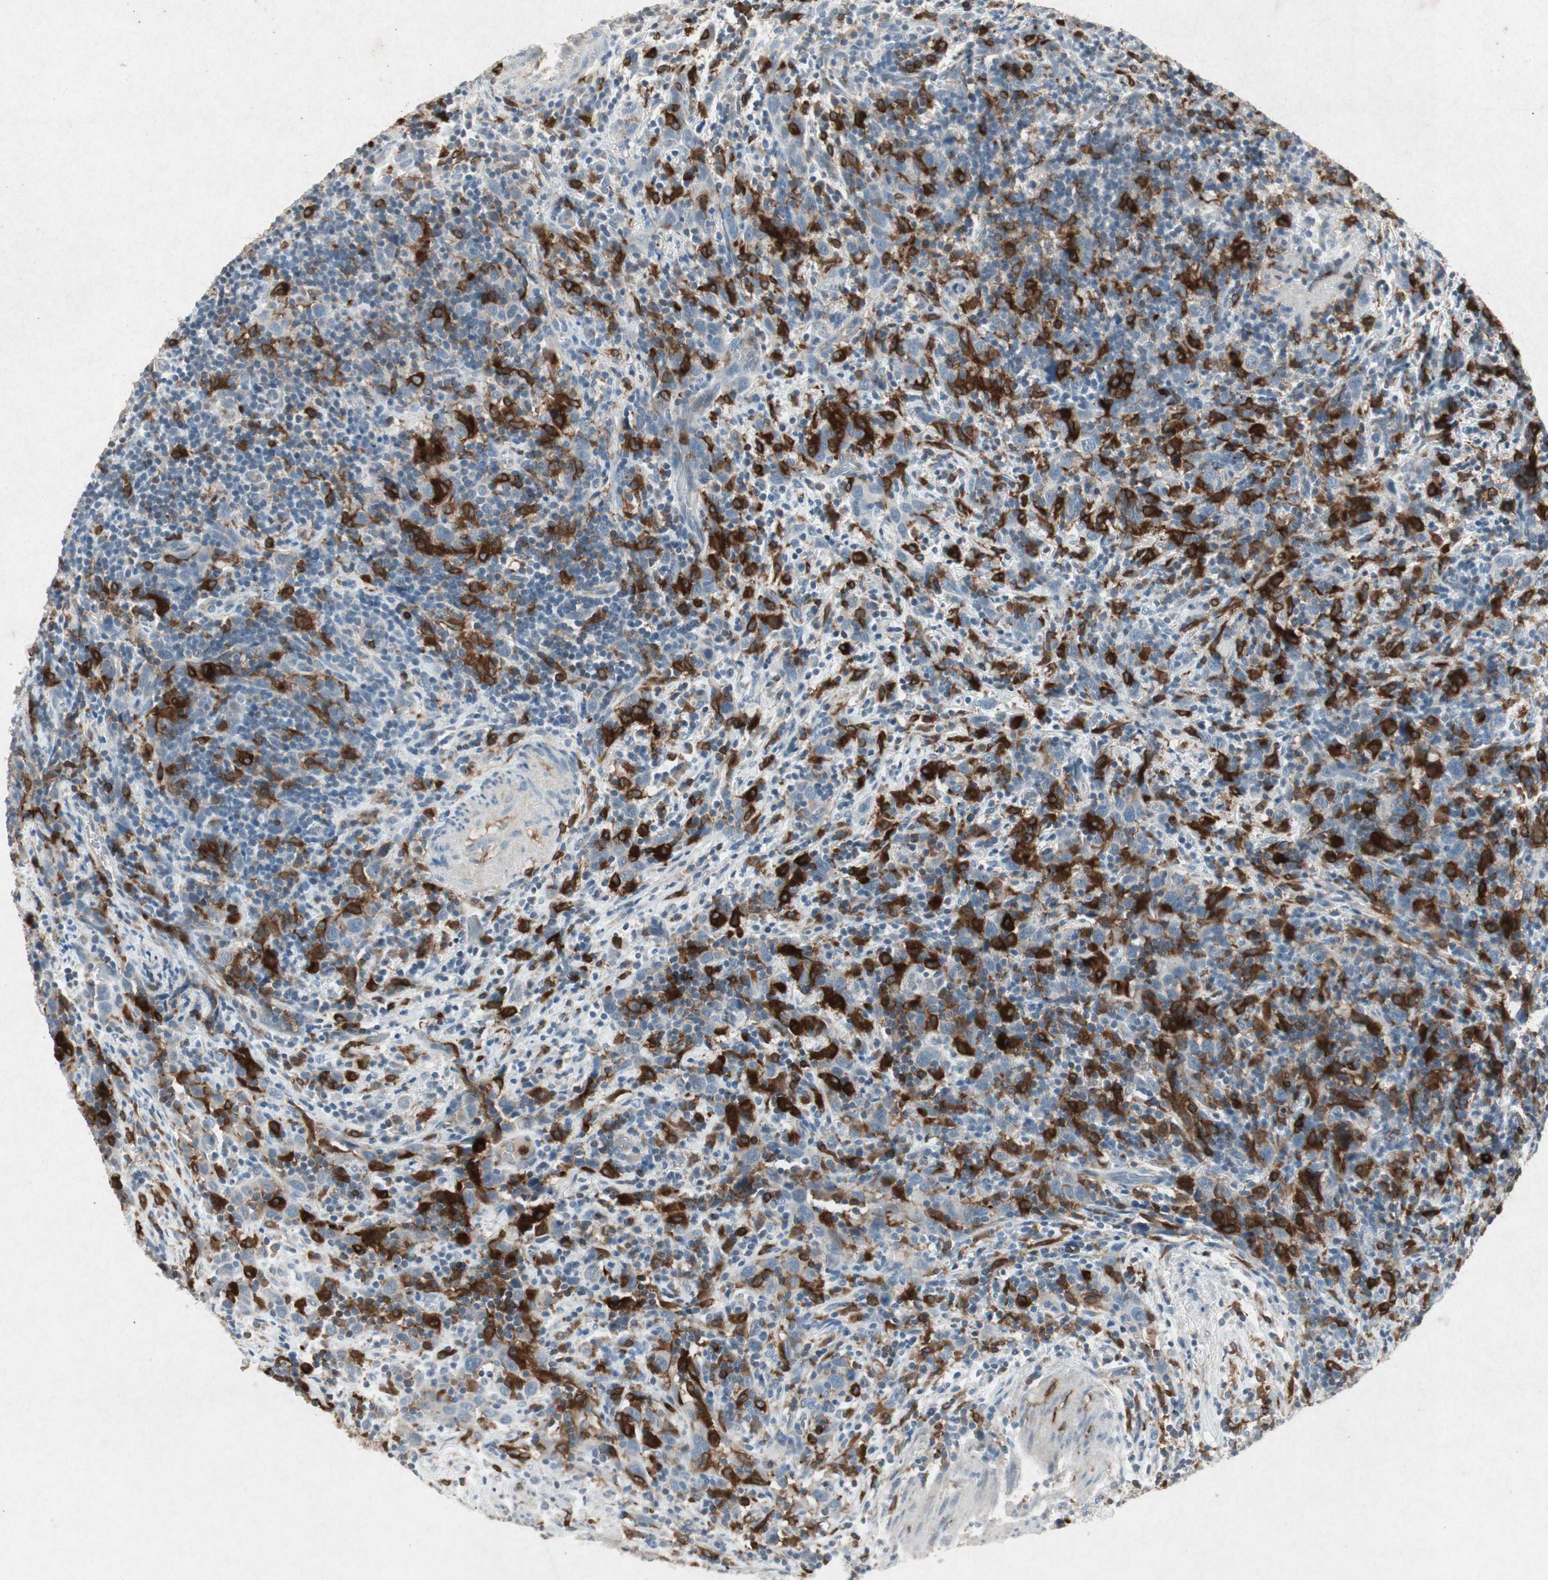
{"staining": {"intensity": "weak", "quantity": "25%-75%", "location": "cytoplasmic/membranous,nuclear"}, "tissue": "urothelial cancer", "cell_type": "Tumor cells", "image_type": "cancer", "snomed": [{"axis": "morphology", "description": "Urothelial carcinoma, High grade"}, {"axis": "topography", "description": "Urinary bladder"}], "caption": "DAB immunohistochemical staining of human urothelial cancer displays weak cytoplasmic/membranous and nuclear protein positivity in about 25%-75% of tumor cells.", "gene": "TYROBP", "patient": {"sex": "male", "age": 61}}